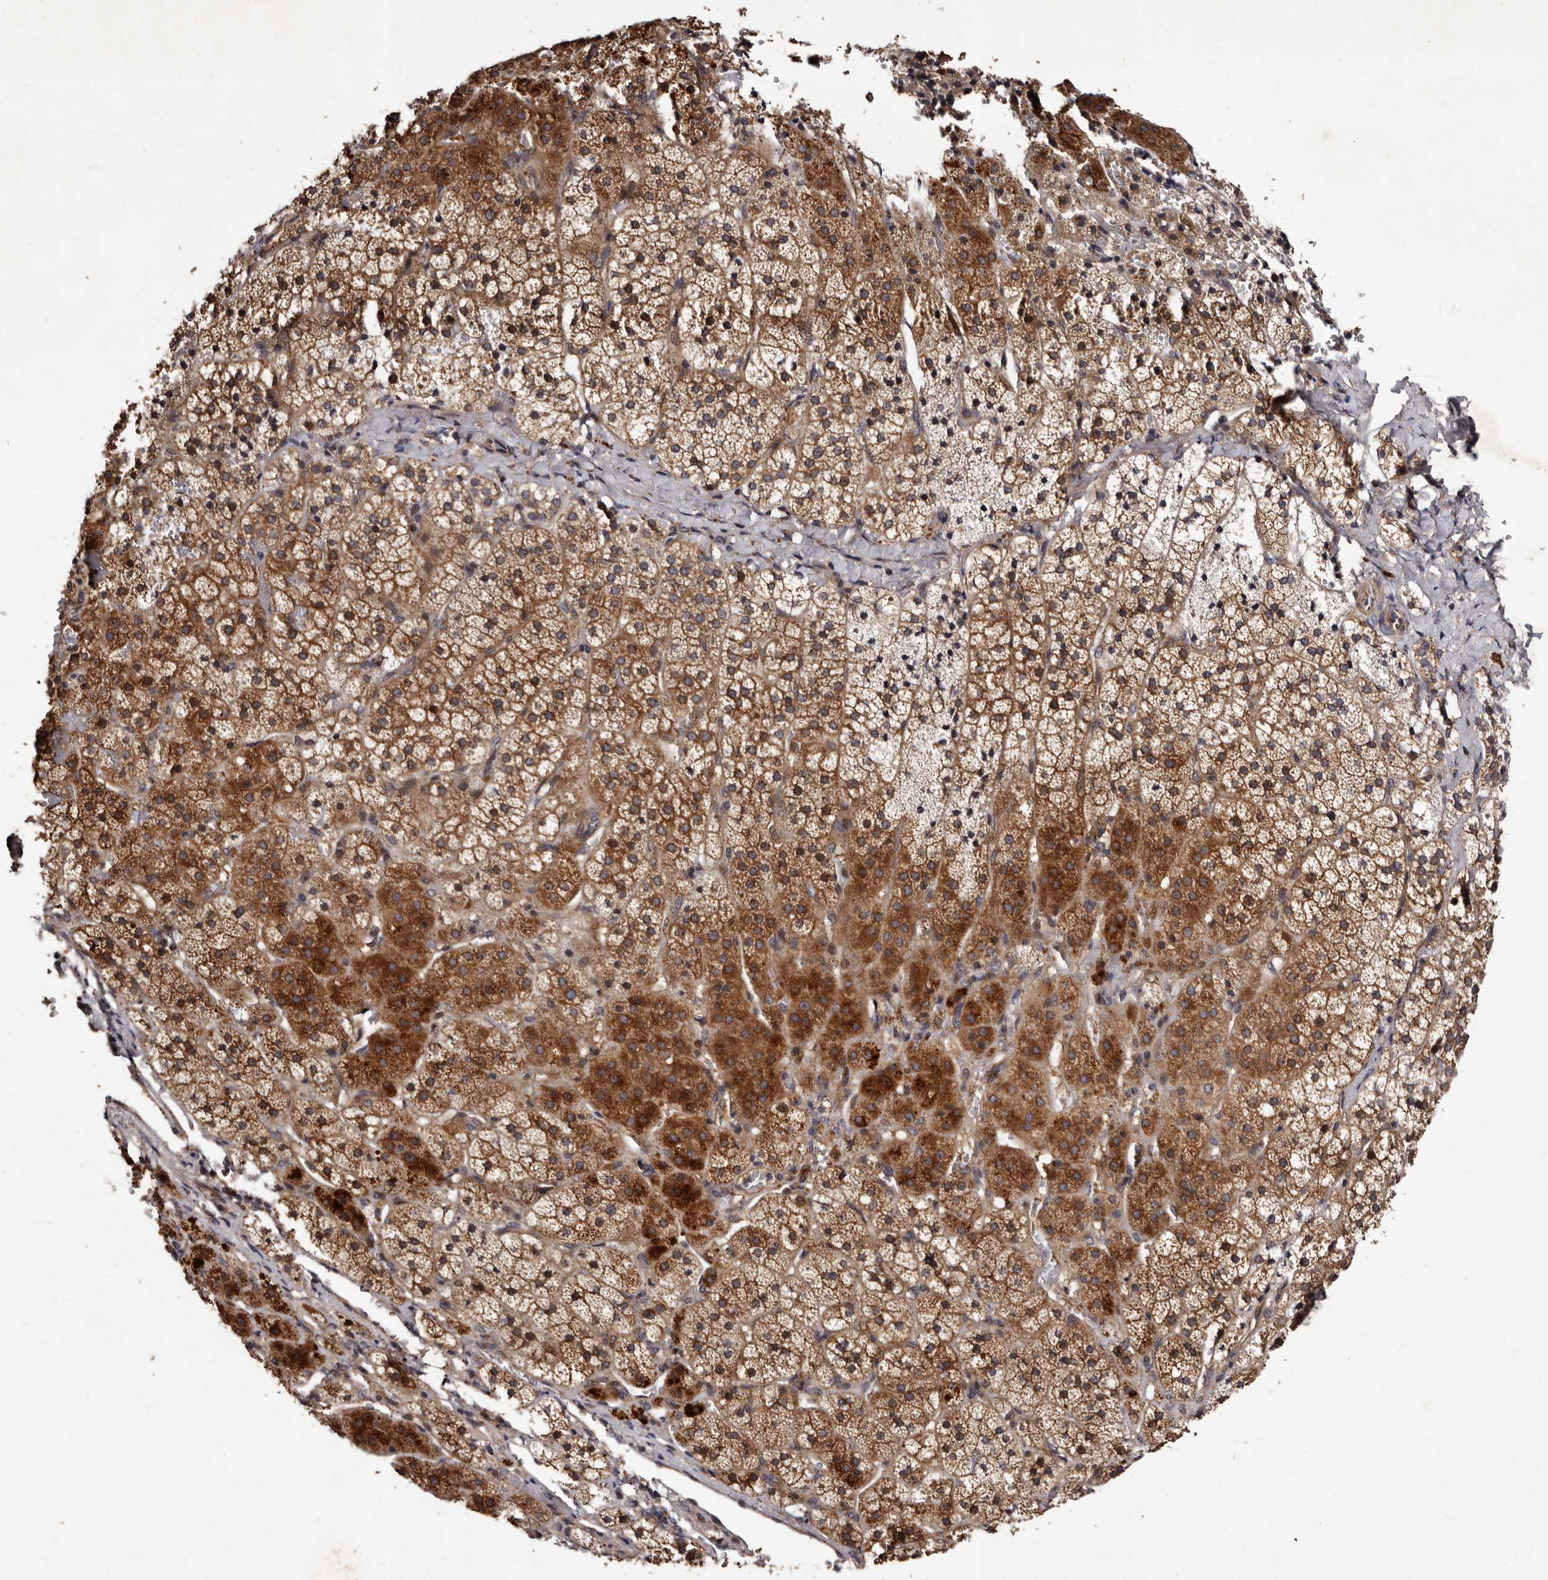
{"staining": {"intensity": "strong", "quantity": ">75%", "location": "cytoplasmic/membranous"}, "tissue": "adrenal gland", "cell_type": "Glandular cells", "image_type": "normal", "snomed": [{"axis": "morphology", "description": "Normal tissue, NOS"}, {"axis": "topography", "description": "Adrenal gland"}], "caption": "Immunohistochemical staining of unremarkable adrenal gland exhibits strong cytoplasmic/membranous protein positivity in approximately >75% of glandular cells. Ihc stains the protein in brown and the nuclei are stained blue.", "gene": "MKRN3", "patient": {"sex": "female", "age": 44}}